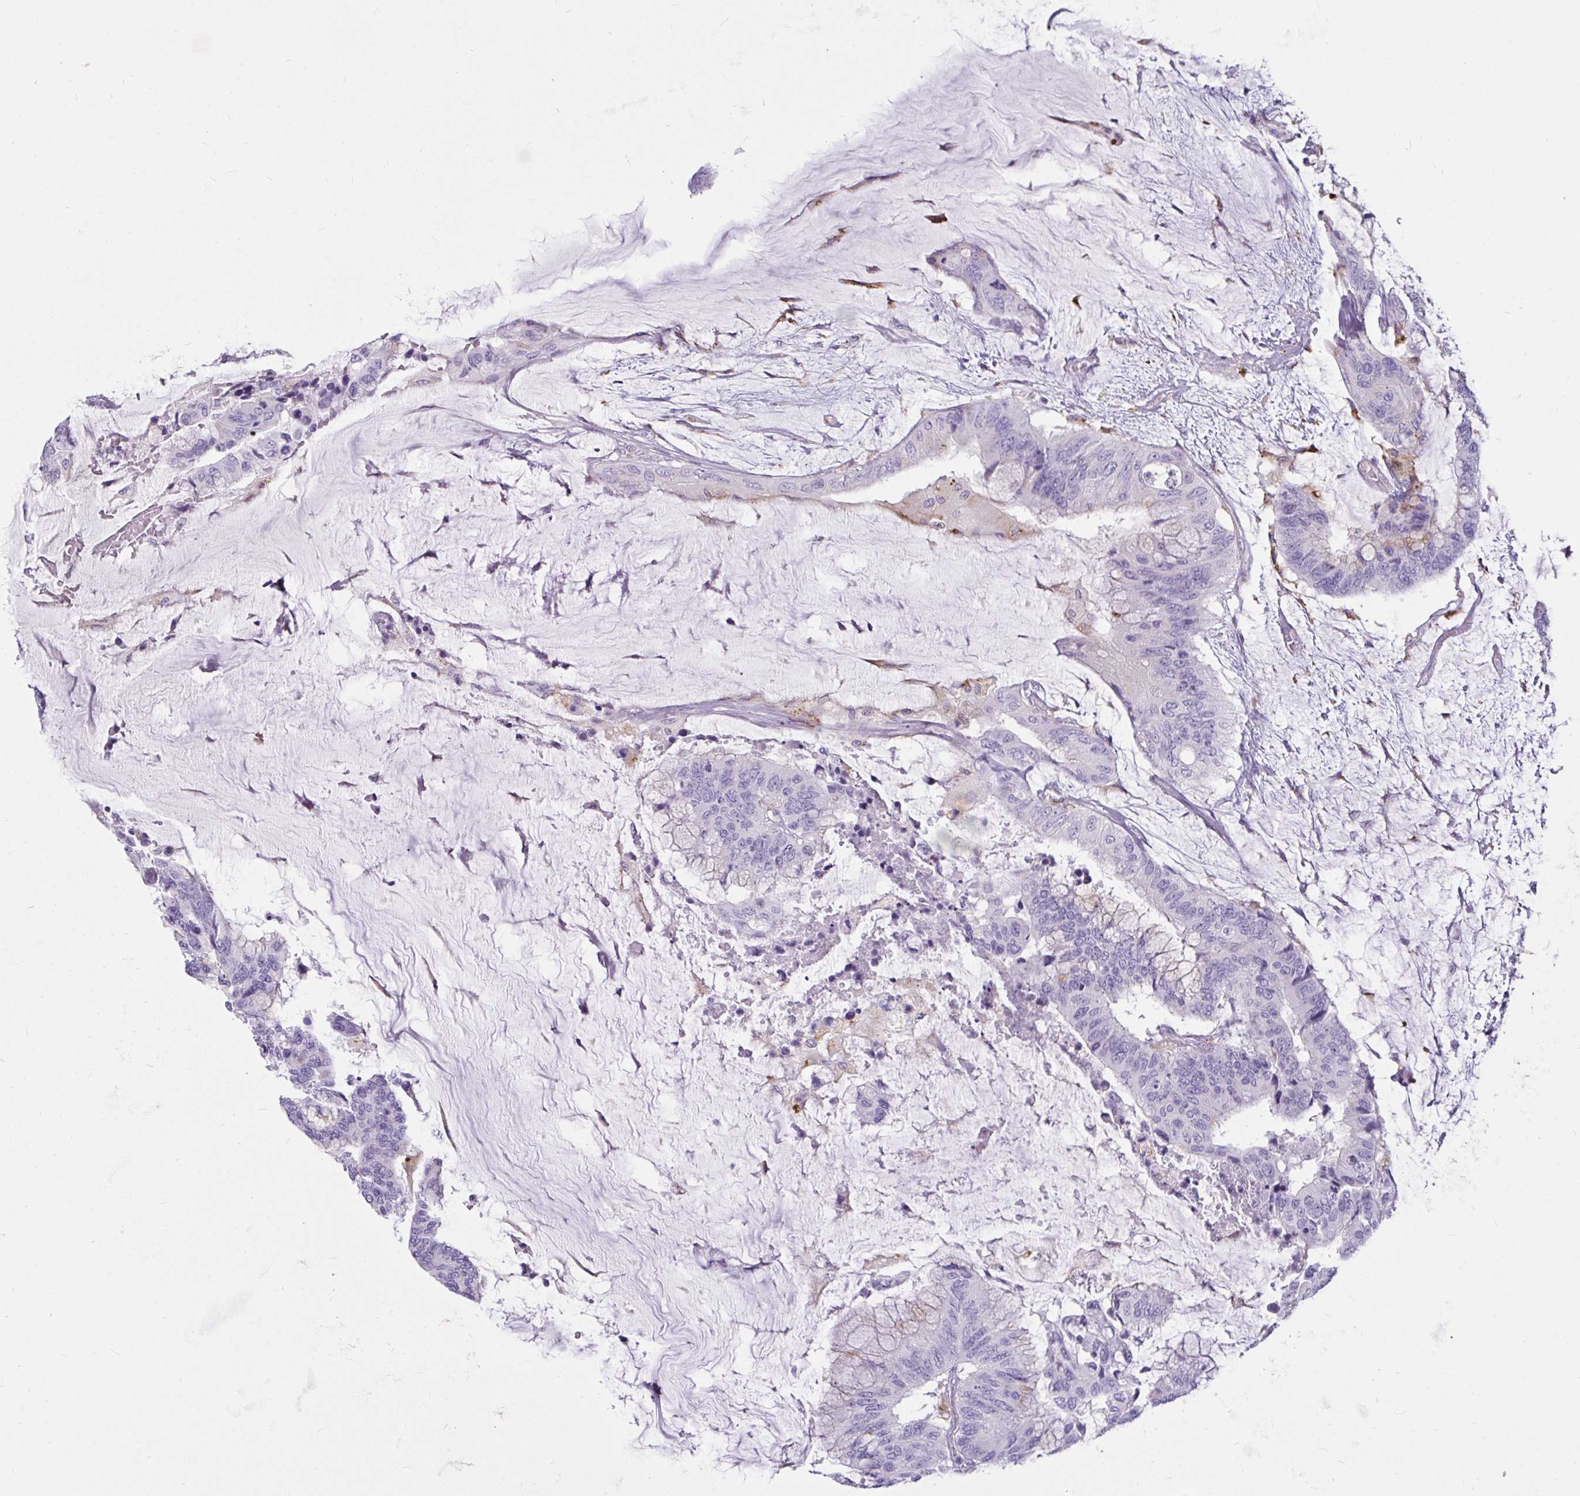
{"staining": {"intensity": "moderate", "quantity": "<25%", "location": "cytoplasmic/membranous"}, "tissue": "colorectal cancer", "cell_type": "Tumor cells", "image_type": "cancer", "snomed": [{"axis": "morphology", "description": "Adenocarcinoma, NOS"}, {"axis": "topography", "description": "Rectum"}], "caption": "Immunohistochemistry (IHC) of adenocarcinoma (colorectal) exhibits low levels of moderate cytoplasmic/membranous positivity in approximately <25% of tumor cells. Immunohistochemistry stains the protein of interest in brown and the nuclei are stained blue.", "gene": "CTSZ", "patient": {"sex": "female", "age": 59}}